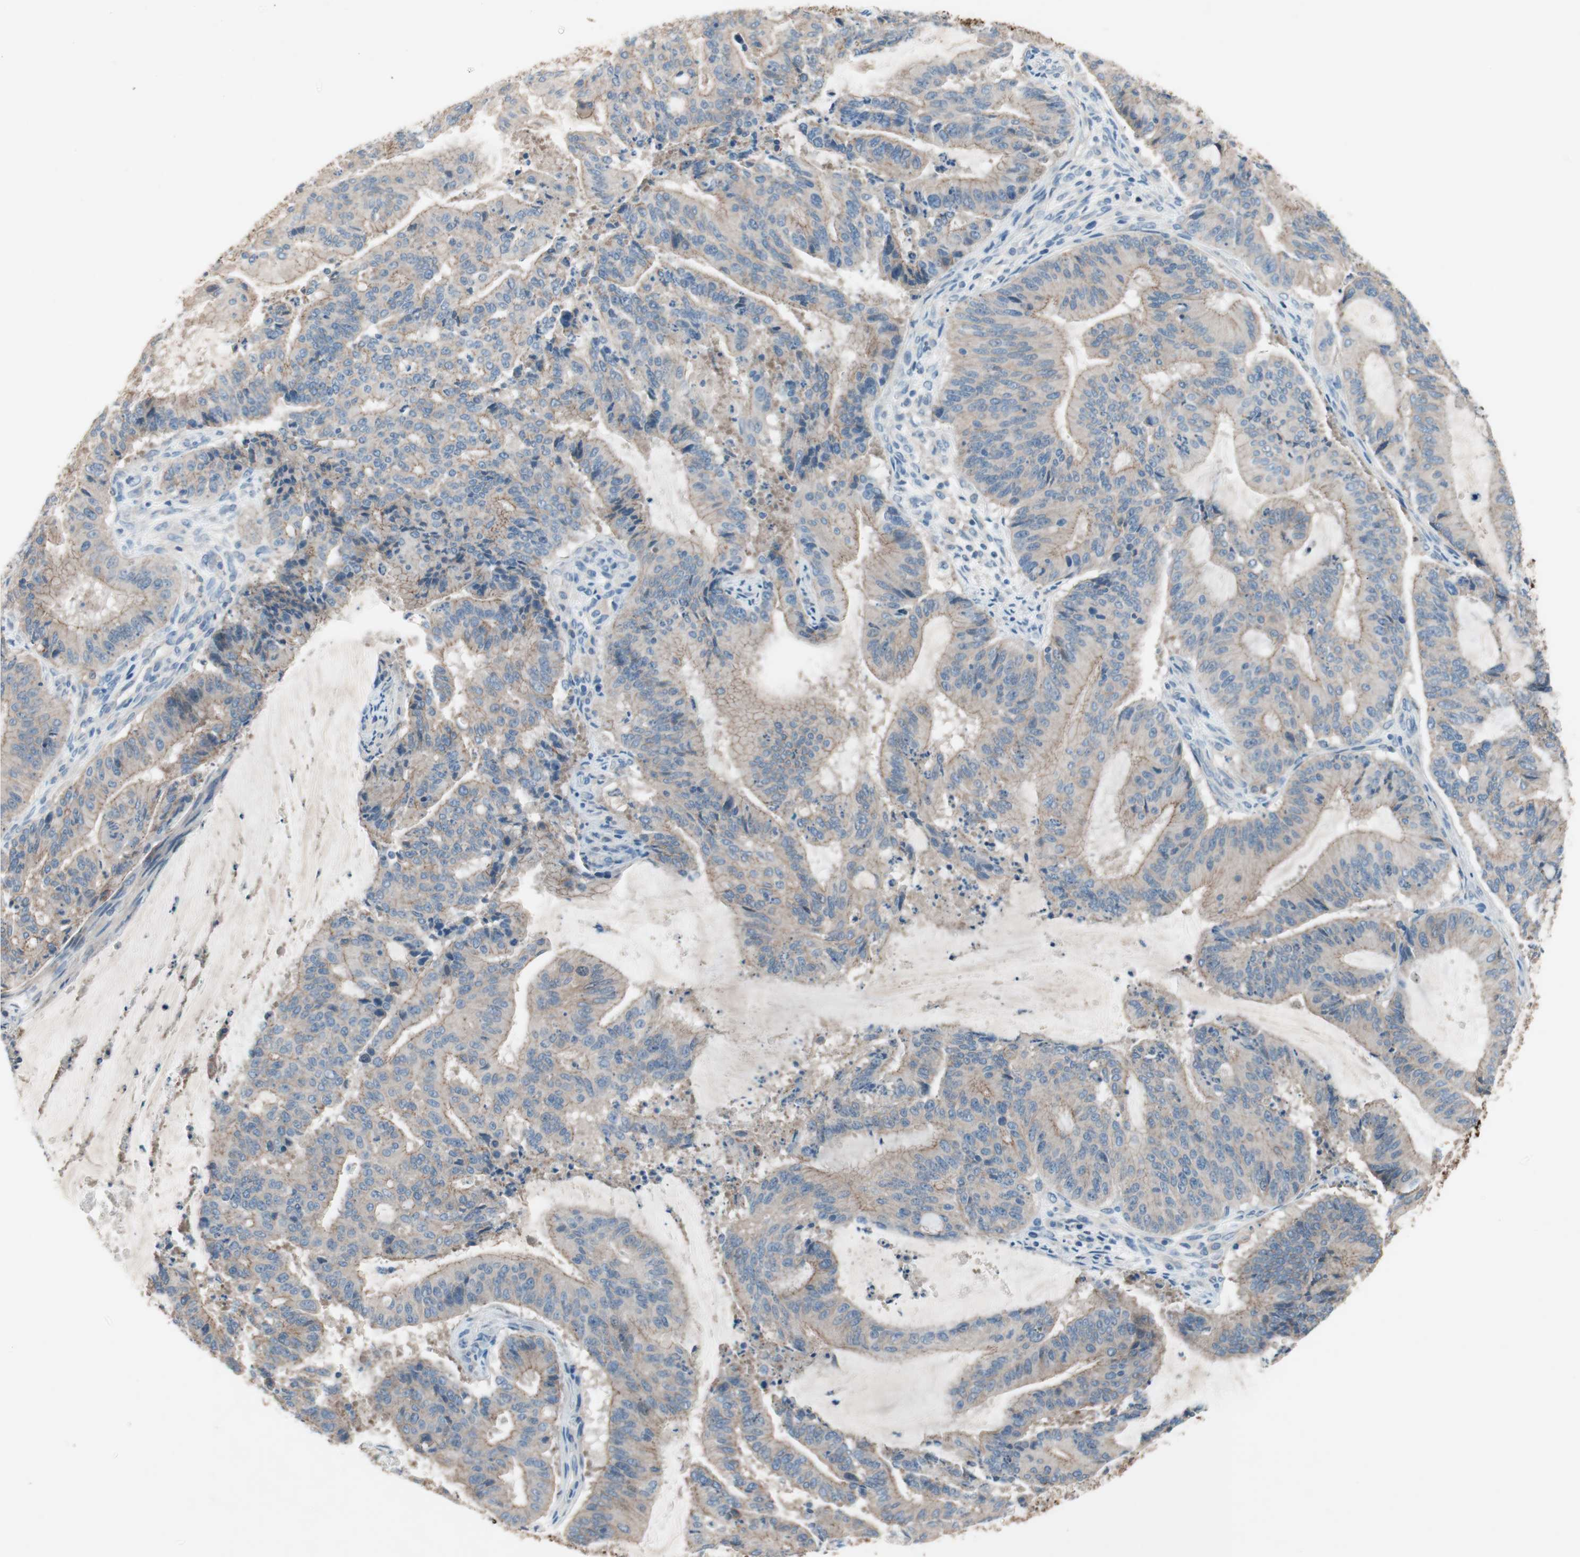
{"staining": {"intensity": "weak", "quantity": "<25%", "location": "cytoplasmic/membranous"}, "tissue": "liver cancer", "cell_type": "Tumor cells", "image_type": "cancer", "snomed": [{"axis": "morphology", "description": "Cholangiocarcinoma"}, {"axis": "topography", "description": "Liver"}], "caption": "Immunohistochemistry image of neoplastic tissue: liver cancer stained with DAB displays no significant protein expression in tumor cells.", "gene": "GLUL", "patient": {"sex": "female", "age": 73}}